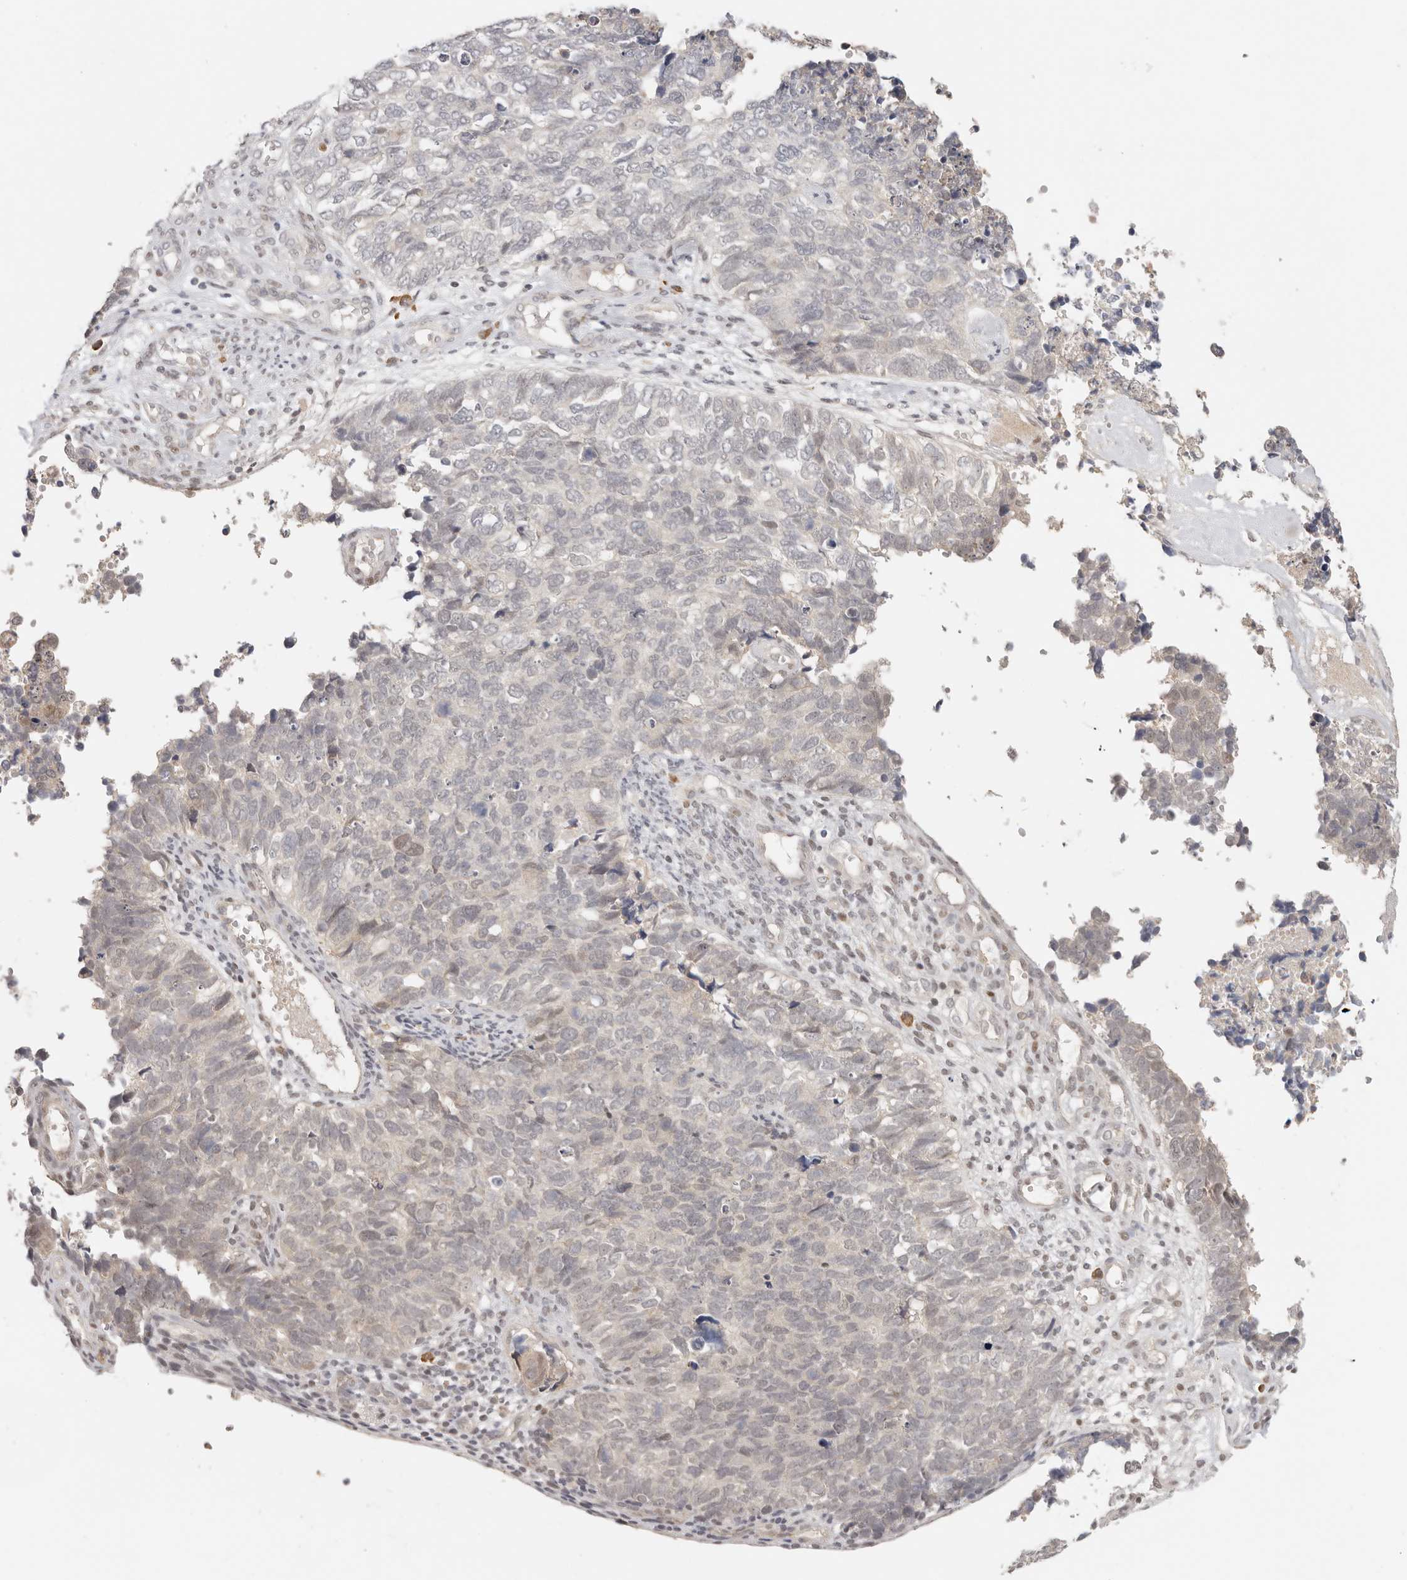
{"staining": {"intensity": "negative", "quantity": "none", "location": "none"}, "tissue": "cervical cancer", "cell_type": "Tumor cells", "image_type": "cancer", "snomed": [{"axis": "morphology", "description": "Squamous cell carcinoma, NOS"}, {"axis": "topography", "description": "Cervix"}], "caption": "DAB immunohistochemical staining of cervical cancer reveals no significant expression in tumor cells.", "gene": "LARP7", "patient": {"sex": "female", "age": 63}}